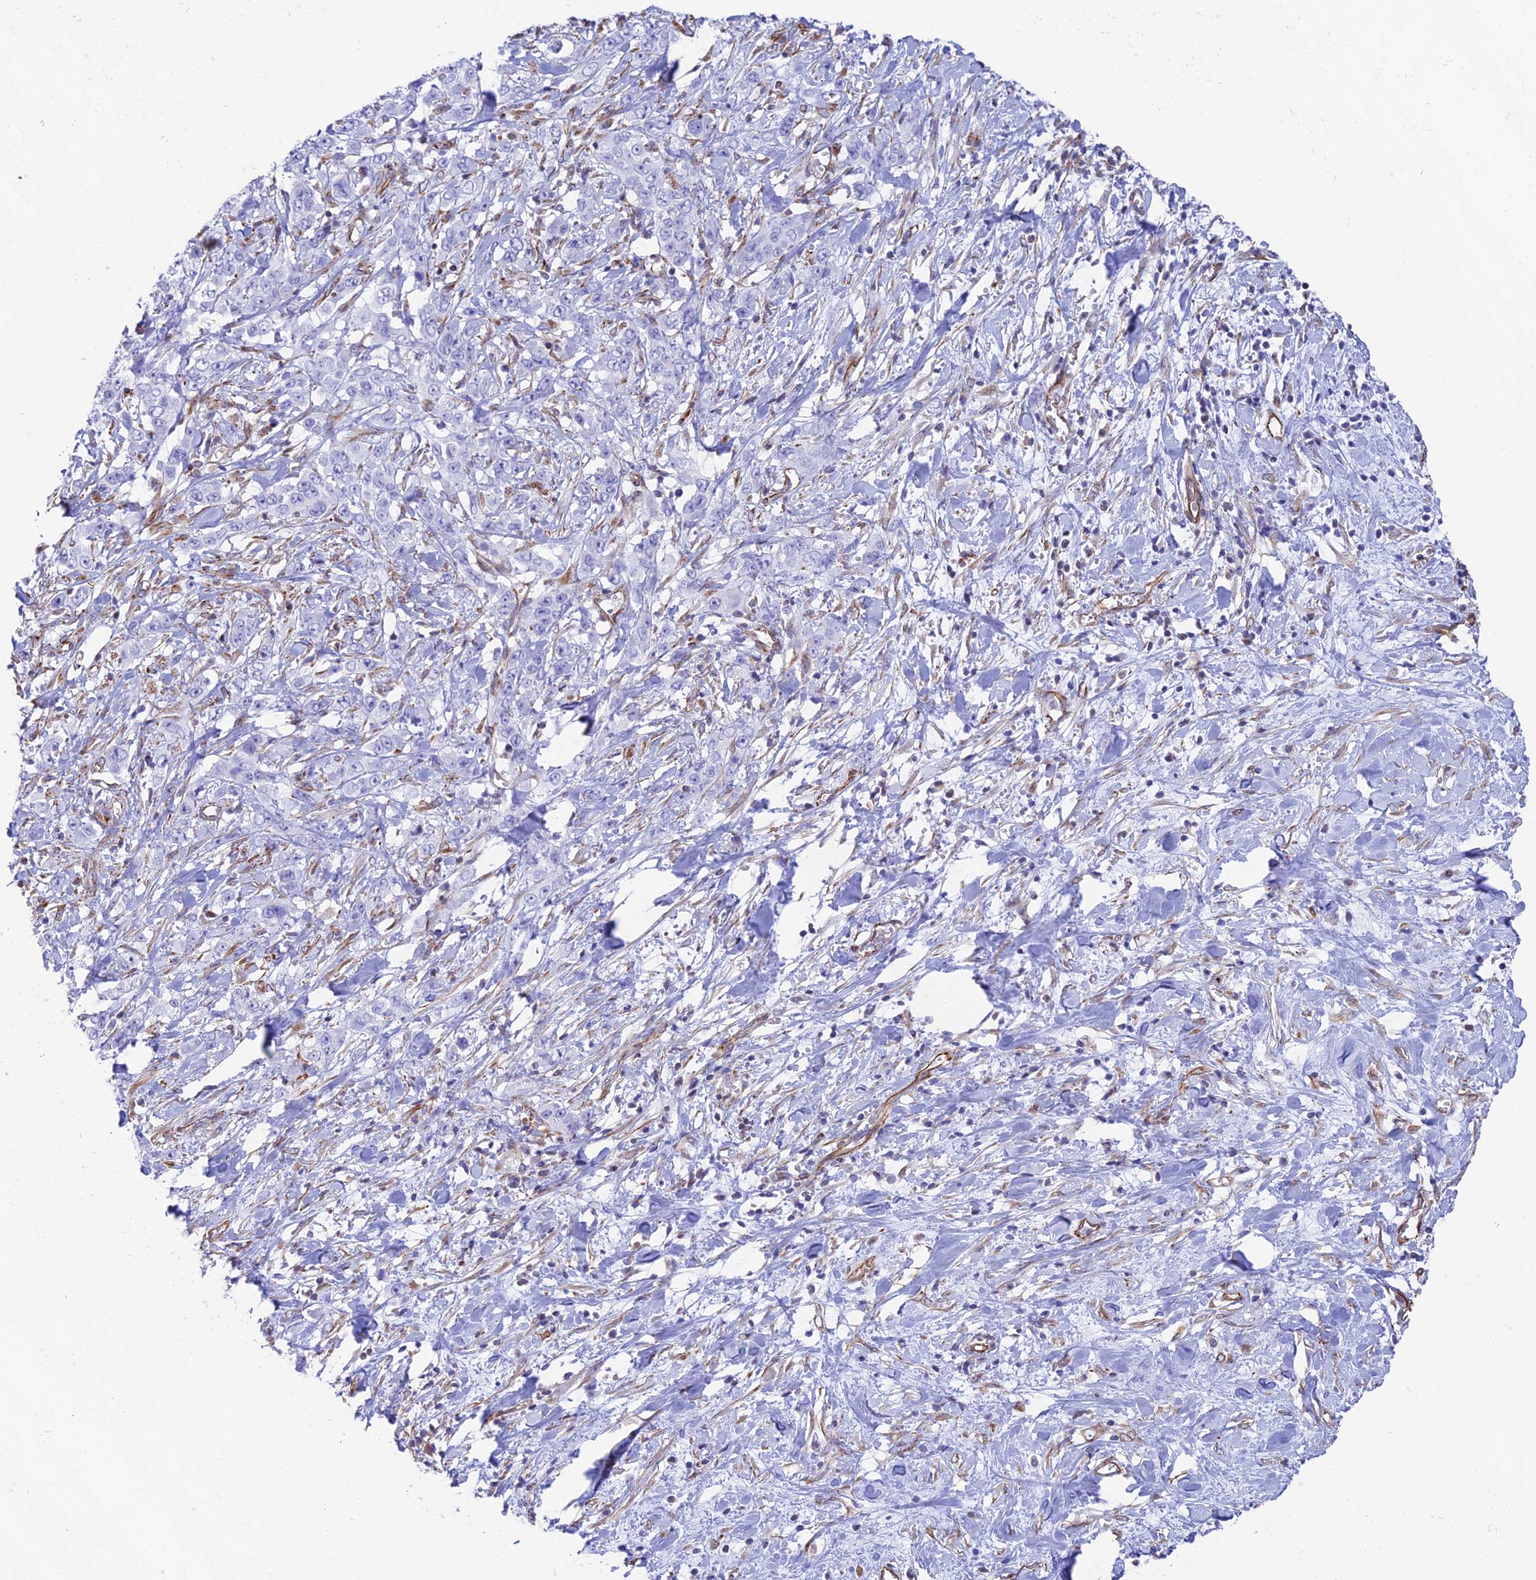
{"staining": {"intensity": "negative", "quantity": "none", "location": "none"}, "tissue": "stomach cancer", "cell_type": "Tumor cells", "image_type": "cancer", "snomed": [{"axis": "morphology", "description": "Adenocarcinoma, NOS"}, {"axis": "topography", "description": "Stomach, upper"}], "caption": "The micrograph displays no significant expression in tumor cells of stomach cancer.", "gene": "ZNF652", "patient": {"sex": "male", "age": 62}}